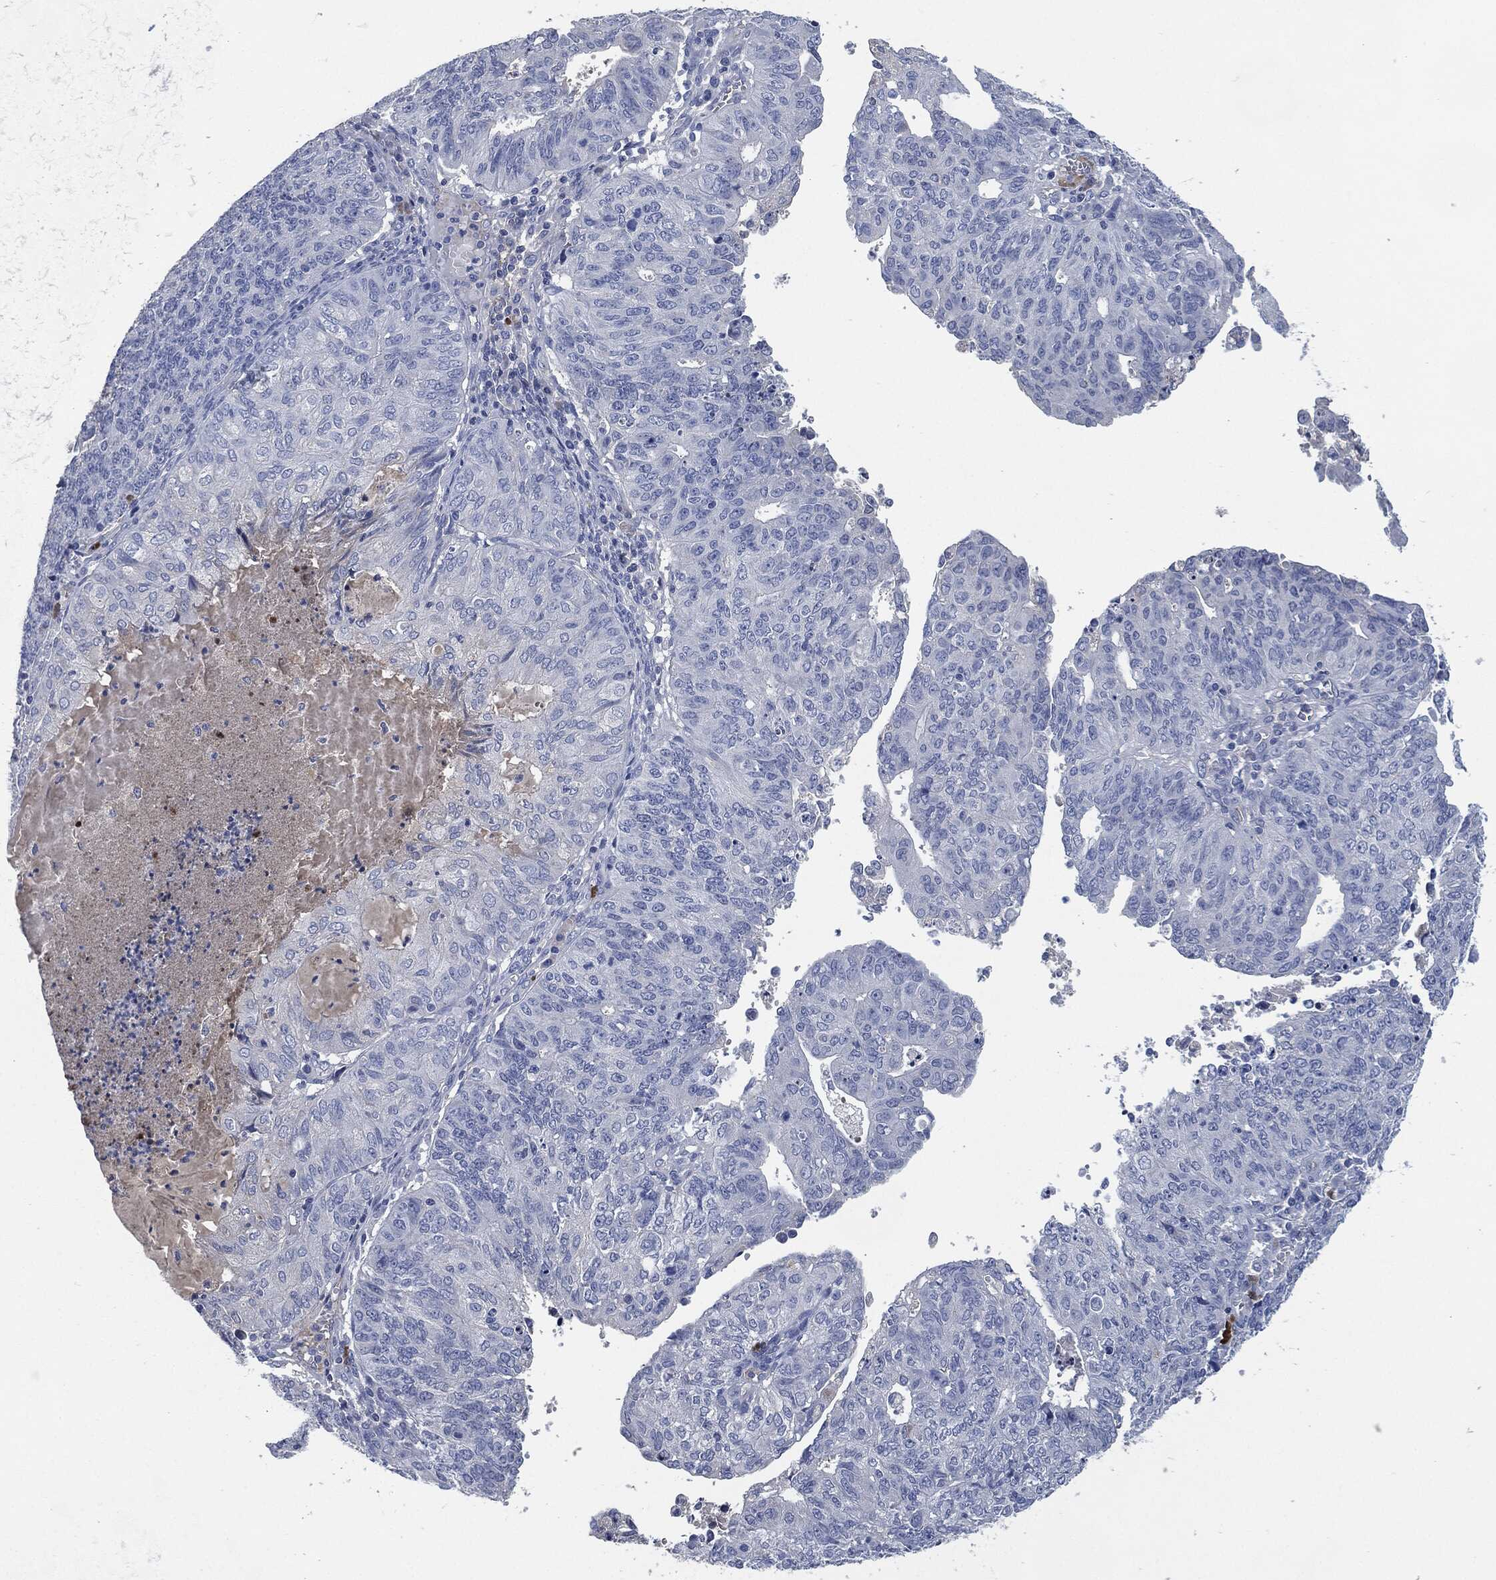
{"staining": {"intensity": "negative", "quantity": "none", "location": "none"}, "tissue": "endometrial cancer", "cell_type": "Tumor cells", "image_type": "cancer", "snomed": [{"axis": "morphology", "description": "Adenocarcinoma, NOS"}, {"axis": "topography", "description": "Endometrium"}], "caption": "This histopathology image is of endometrial cancer (adenocarcinoma) stained with IHC to label a protein in brown with the nuclei are counter-stained blue. There is no staining in tumor cells. (Stains: DAB immunohistochemistry (IHC) with hematoxylin counter stain, Microscopy: brightfield microscopy at high magnification).", "gene": "CD27", "patient": {"sex": "female", "age": 82}}